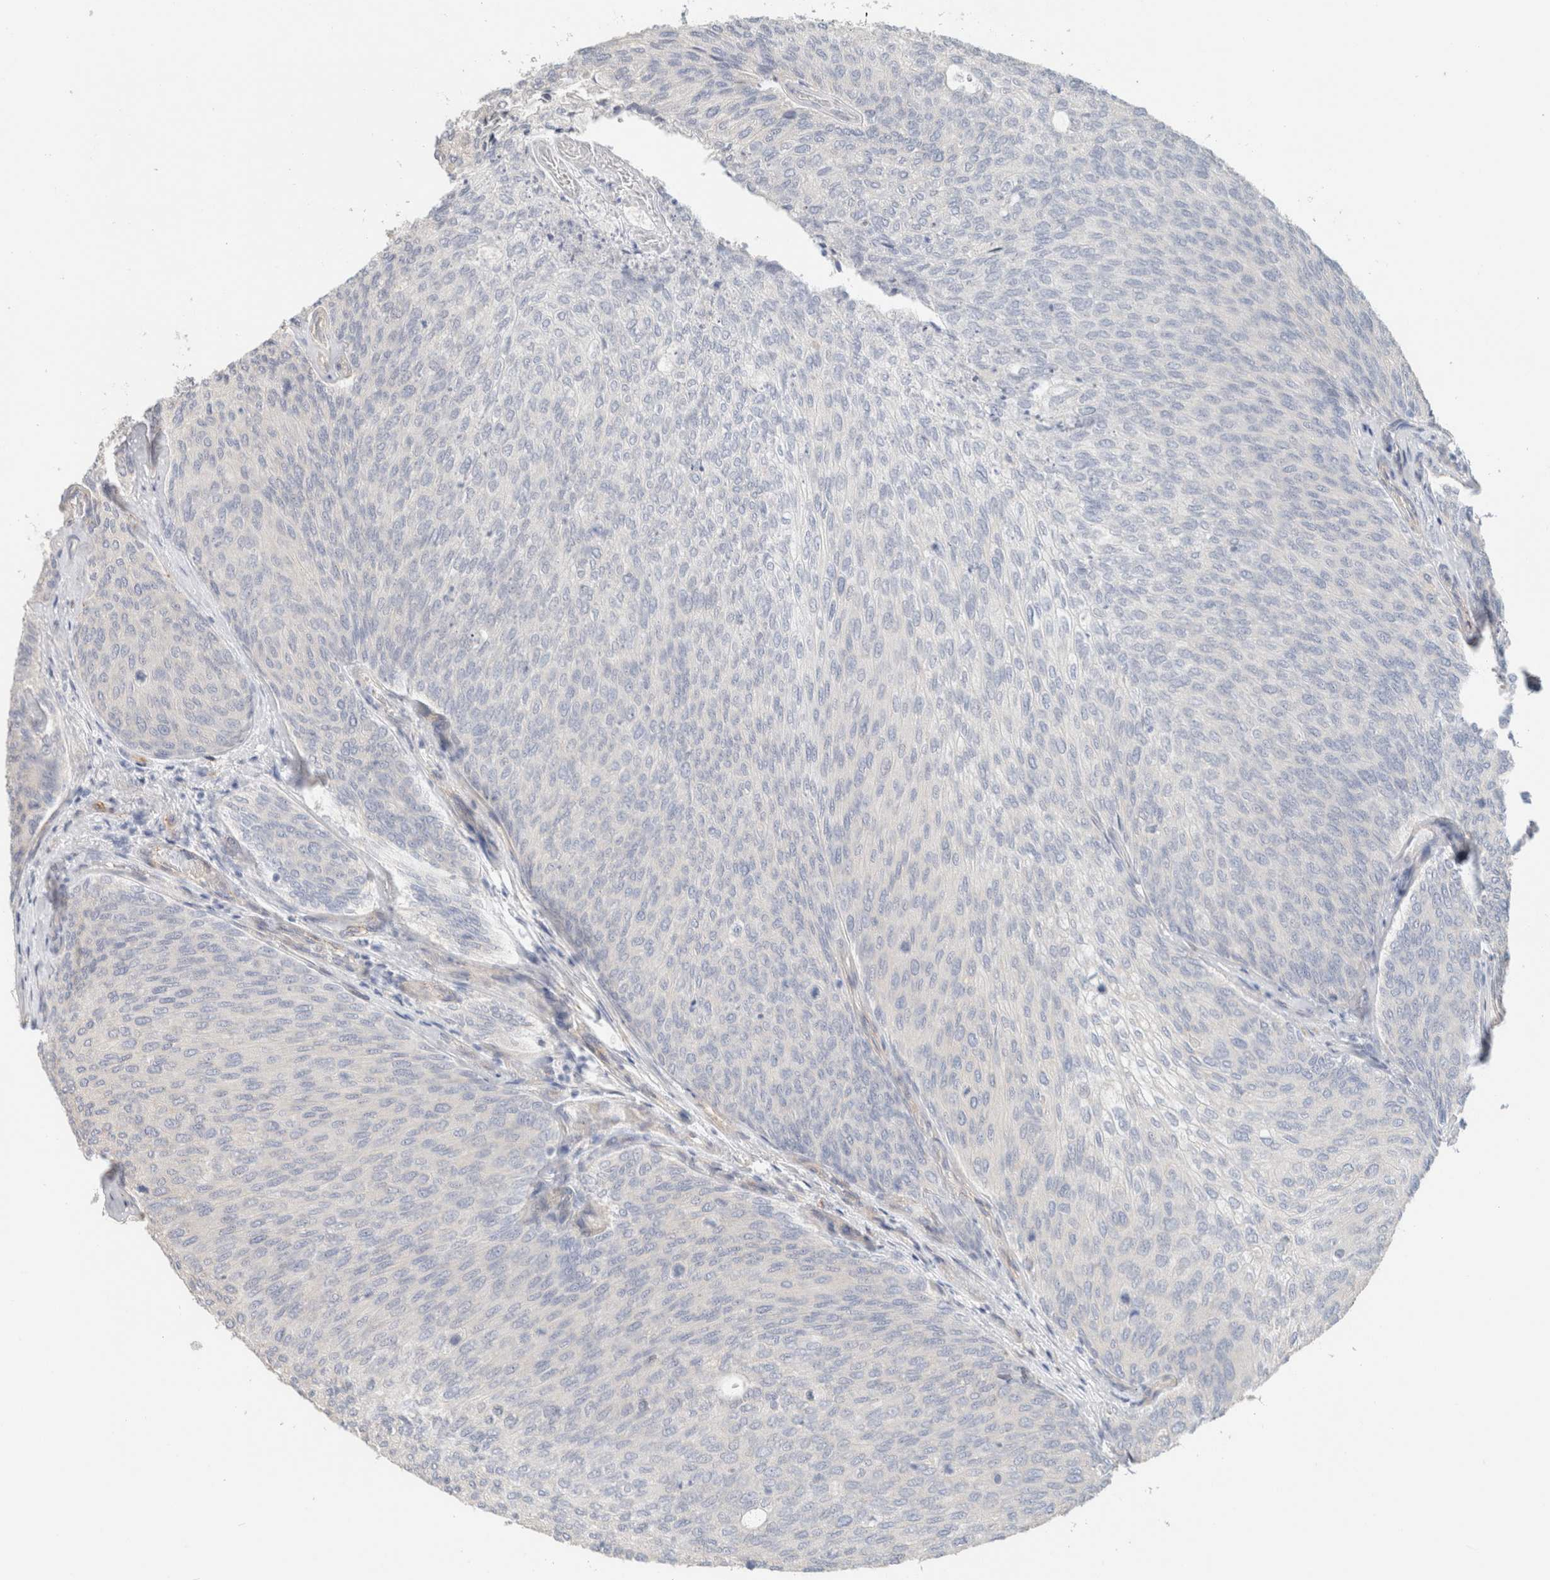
{"staining": {"intensity": "negative", "quantity": "none", "location": "none"}, "tissue": "urothelial cancer", "cell_type": "Tumor cells", "image_type": "cancer", "snomed": [{"axis": "morphology", "description": "Urothelial carcinoma, Low grade"}, {"axis": "topography", "description": "Urinary bladder"}], "caption": "IHC of human urothelial cancer displays no positivity in tumor cells.", "gene": "ID3", "patient": {"sex": "female", "age": 79}}